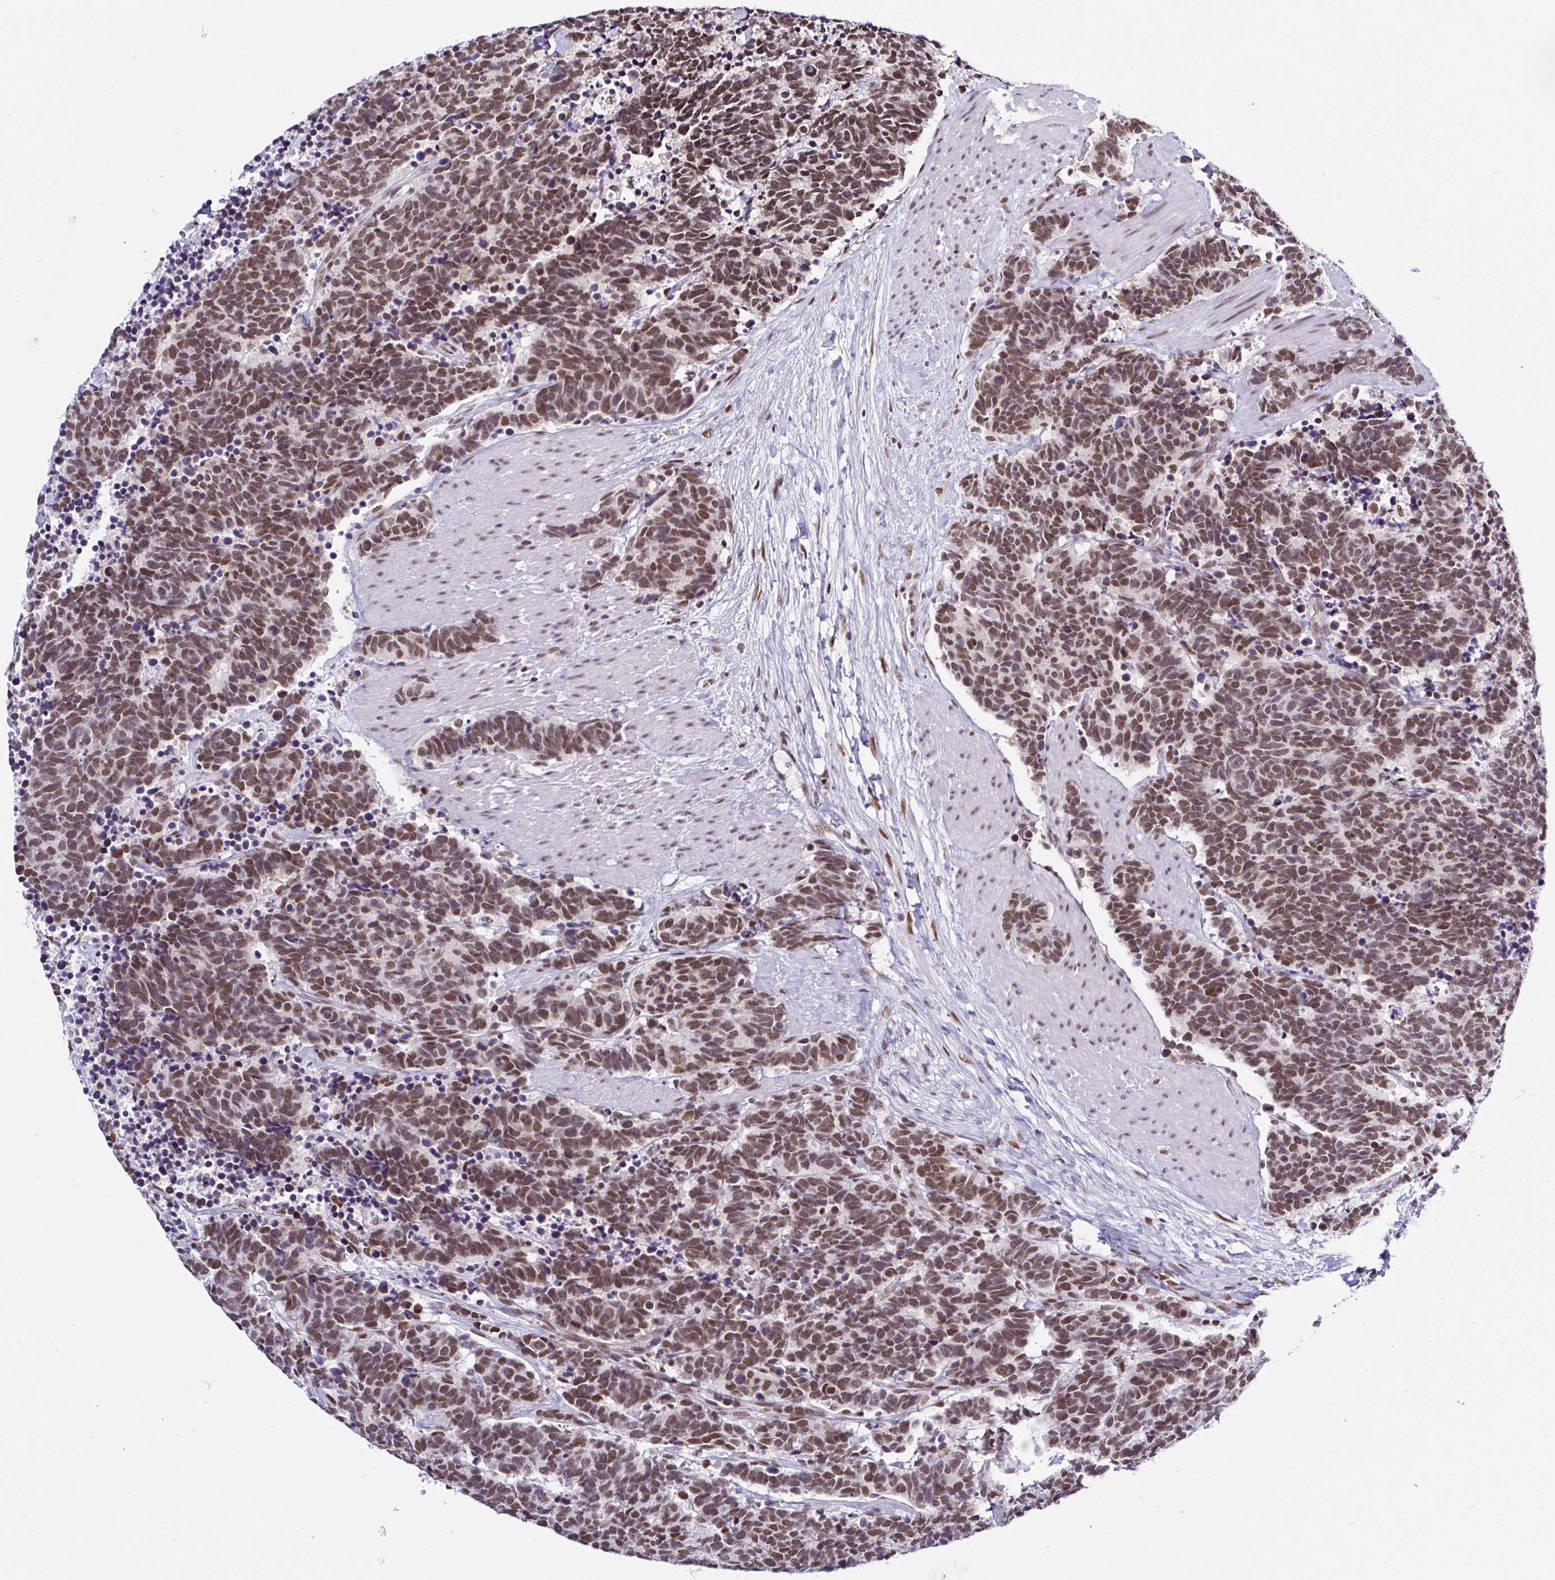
{"staining": {"intensity": "moderate", "quantity": ">75%", "location": "nuclear"}, "tissue": "carcinoid", "cell_type": "Tumor cells", "image_type": "cancer", "snomed": [{"axis": "morphology", "description": "Carcinoma, NOS"}, {"axis": "morphology", "description": "Carcinoid, malignant, NOS"}, {"axis": "topography", "description": "Prostate"}], "caption": "A brown stain shows moderate nuclear positivity of a protein in carcinoid (malignant) tumor cells.", "gene": "DR1", "patient": {"sex": "male", "age": 57}}